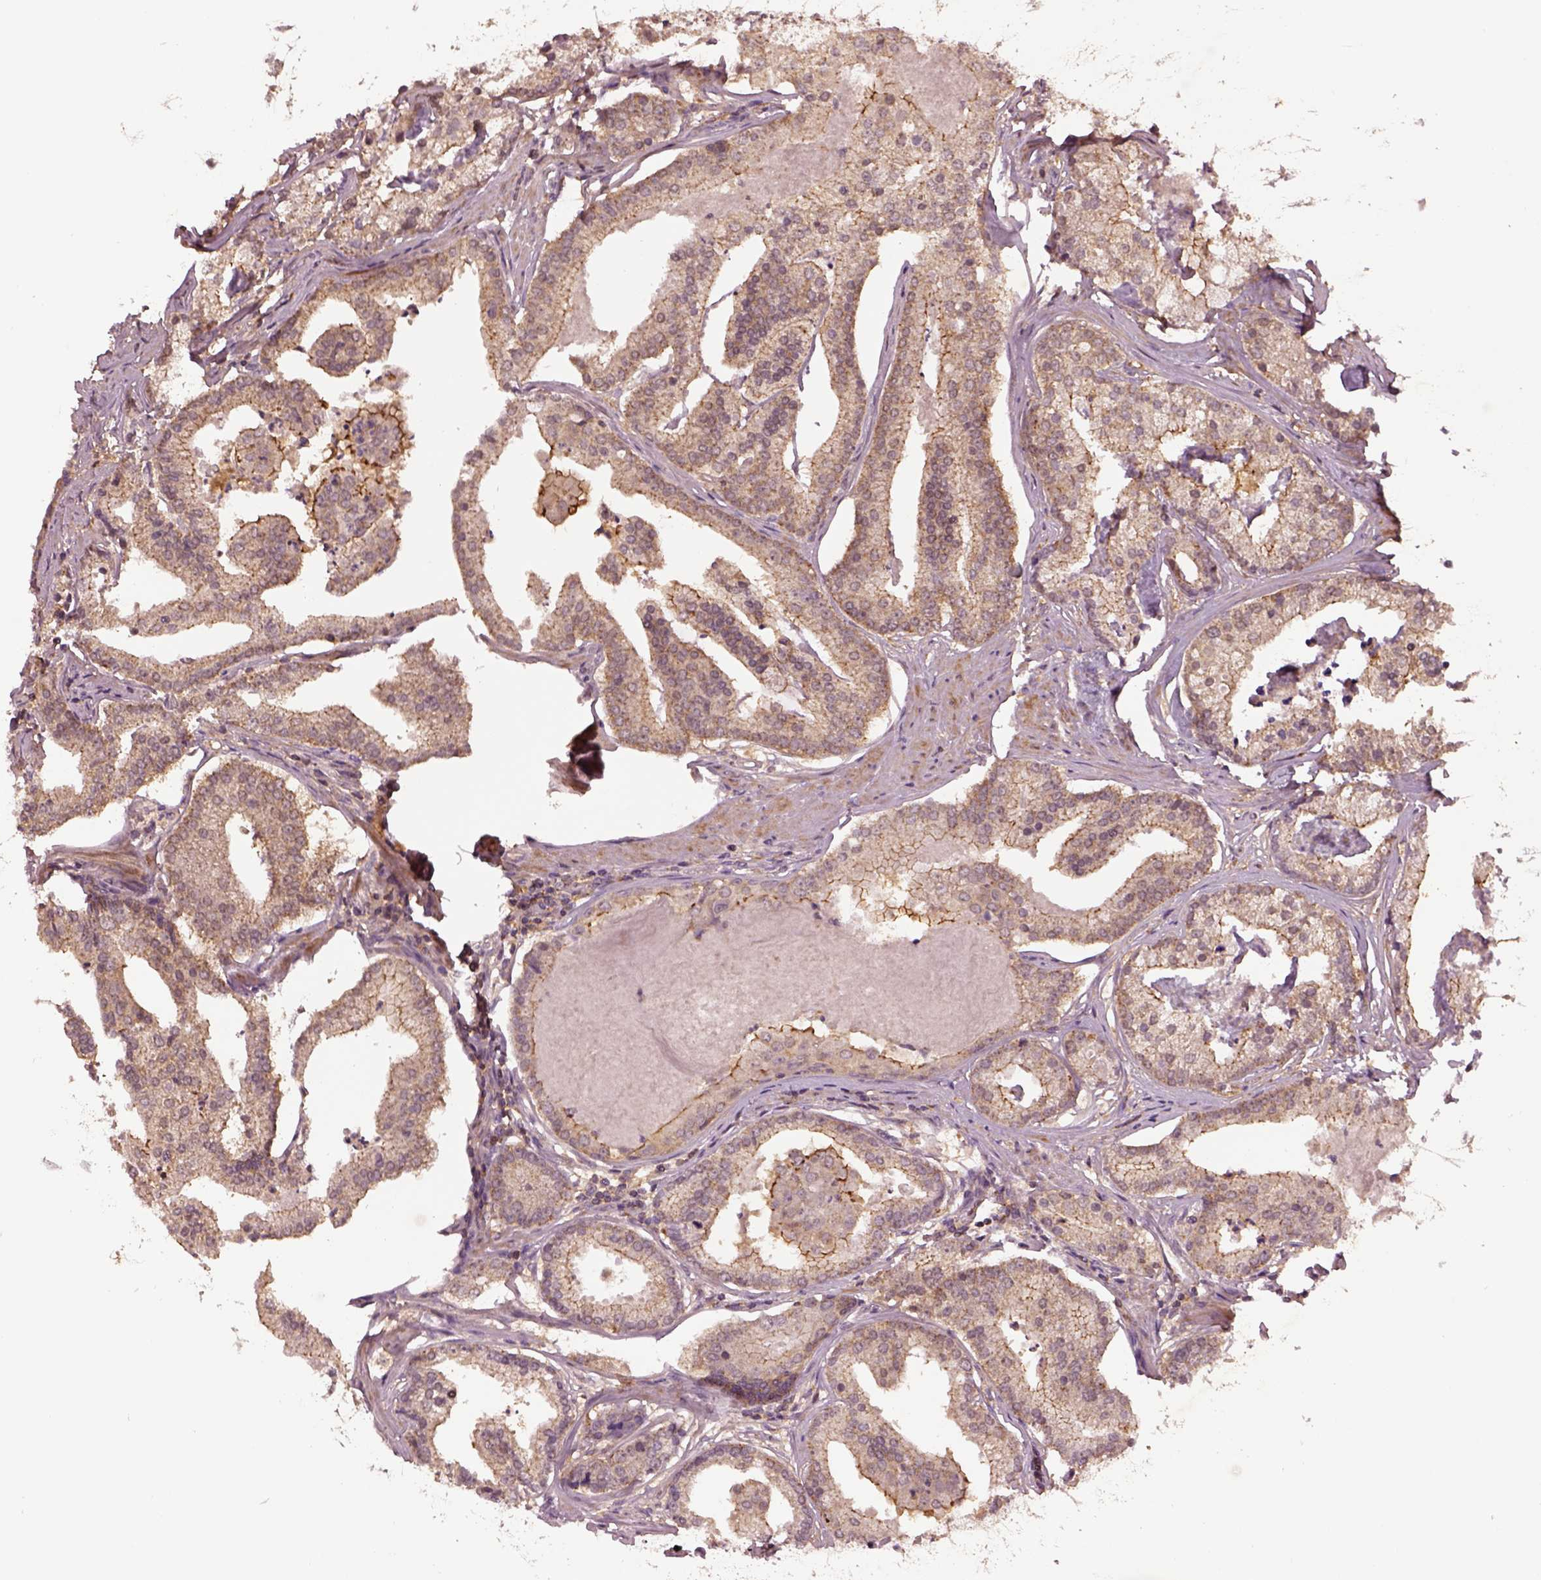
{"staining": {"intensity": "weak", "quantity": ">75%", "location": "cytoplasmic/membranous"}, "tissue": "prostate cancer", "cell_type": "Tumor cells", "image_type": "cancer", "snomed": [{"axis": "morphology", "description": "Adenocarcinoma, NOS"}, {"axis": "topography", "description": "Prostate and seminal vesicle, NOS"}, {"axis": "topography", "description": "Prostate"}], "caption": "Tumor cells show low levels of weak cytoplasmic/membranous expression in approximately >75% of cells in prostate cancer (adenocarcinoma).", "gene": "MTHFS", "patient": {"sex": "male", "age": 44}}